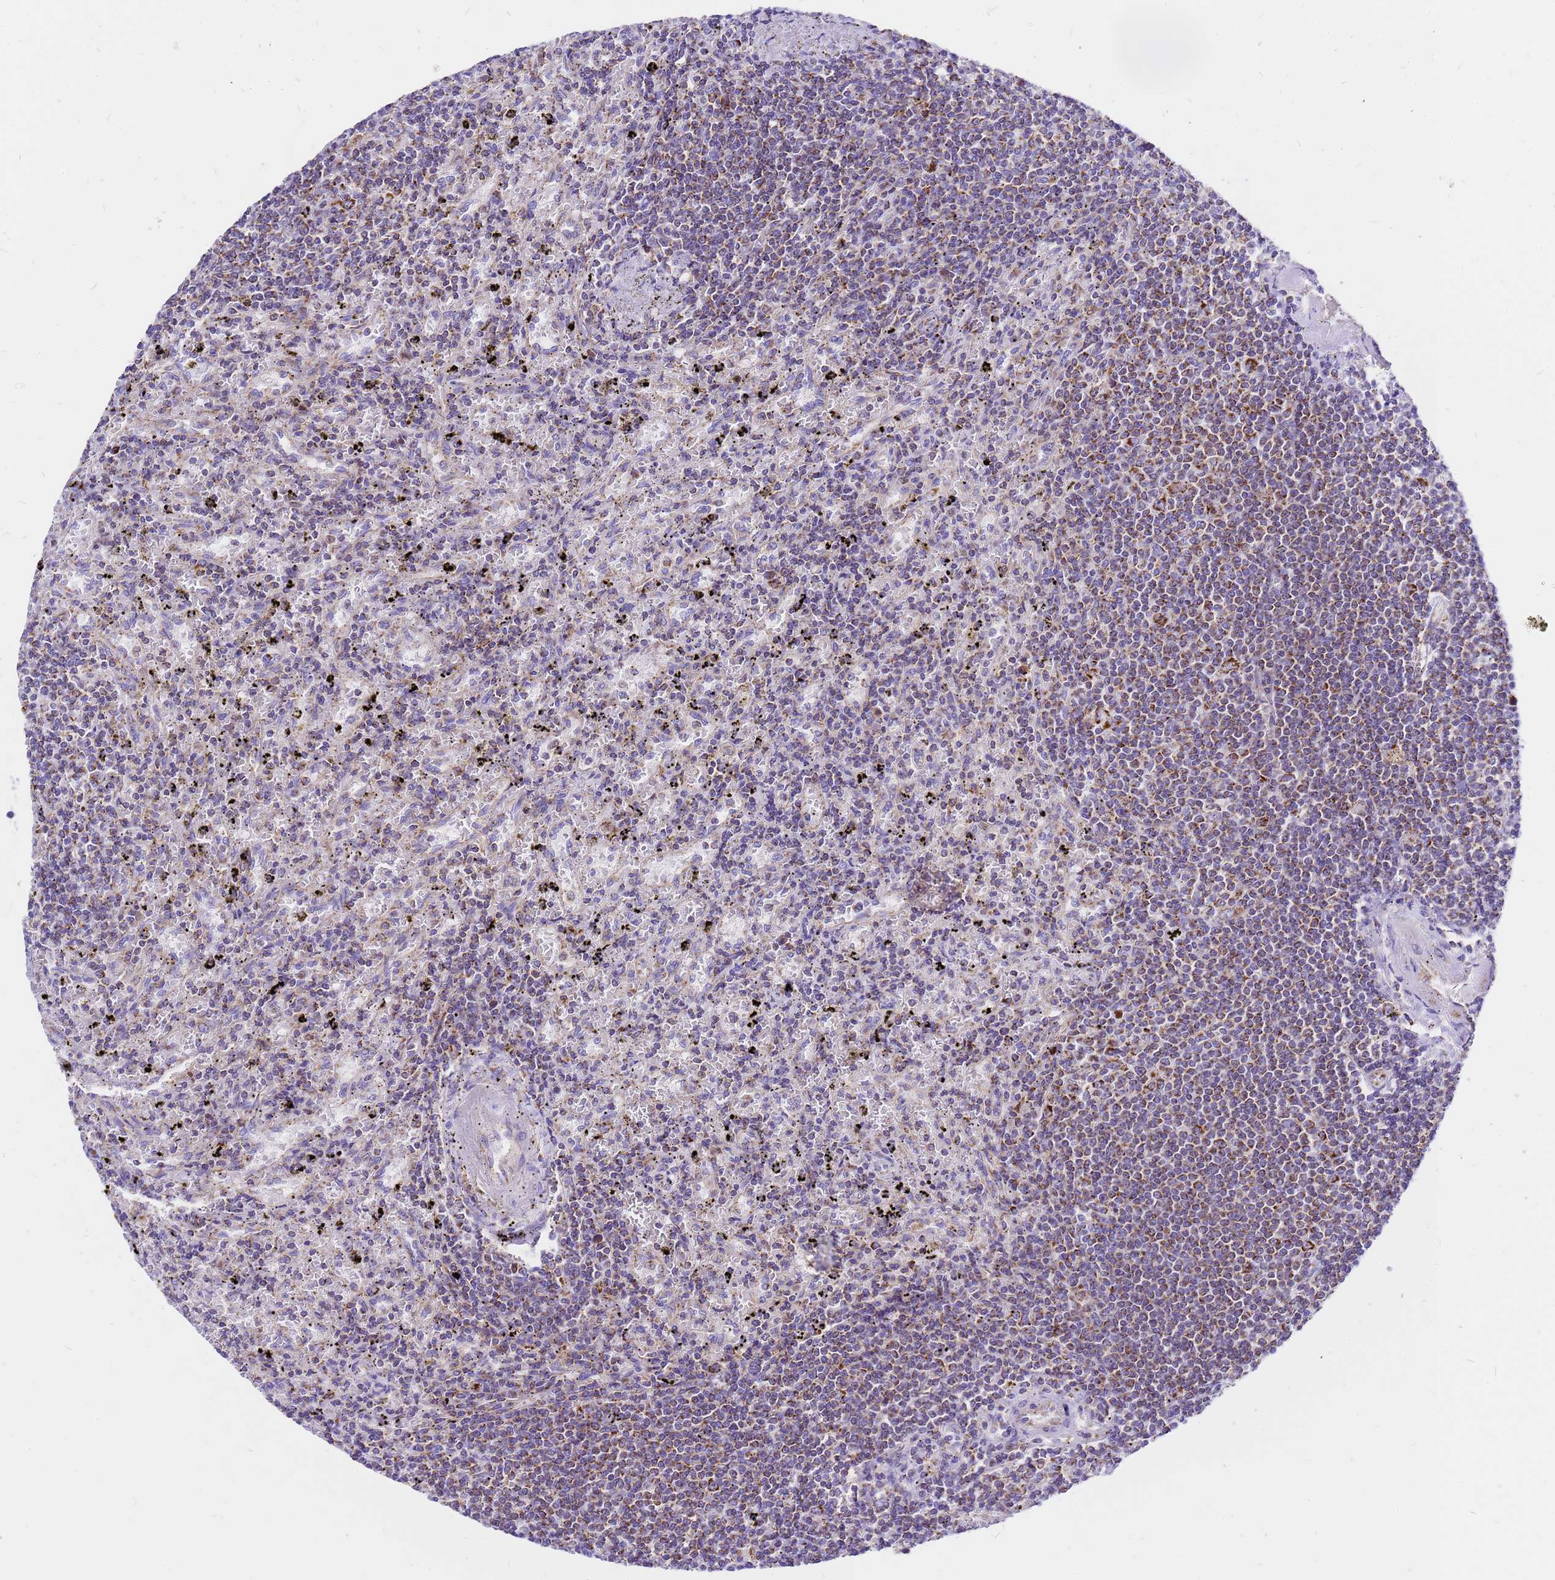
{"staining": {"intensity": "moderate", "quantity": "<25%", "location": "cytoplasmic/membranous"}, "tissue": "lymphoma", "cell_type": "Tumor cells", "image_type": "cancer", "snomed": [{"axis": "morphology", "description": "Malignant lymphoma, non-Hodgkin's type, Low grade"}, {"axis": "topography", "description": "Spleen"}], "caption": "DAB (3,3'-diaminobenzidine) immunohistochemical staining of human lymphoma demonstrates moderate cytoplasmic/membranous protein positivity in approximately <25% of tumor cells.", "gene": "MRPS26", "patient": {"sex": "male", "age": 76}}